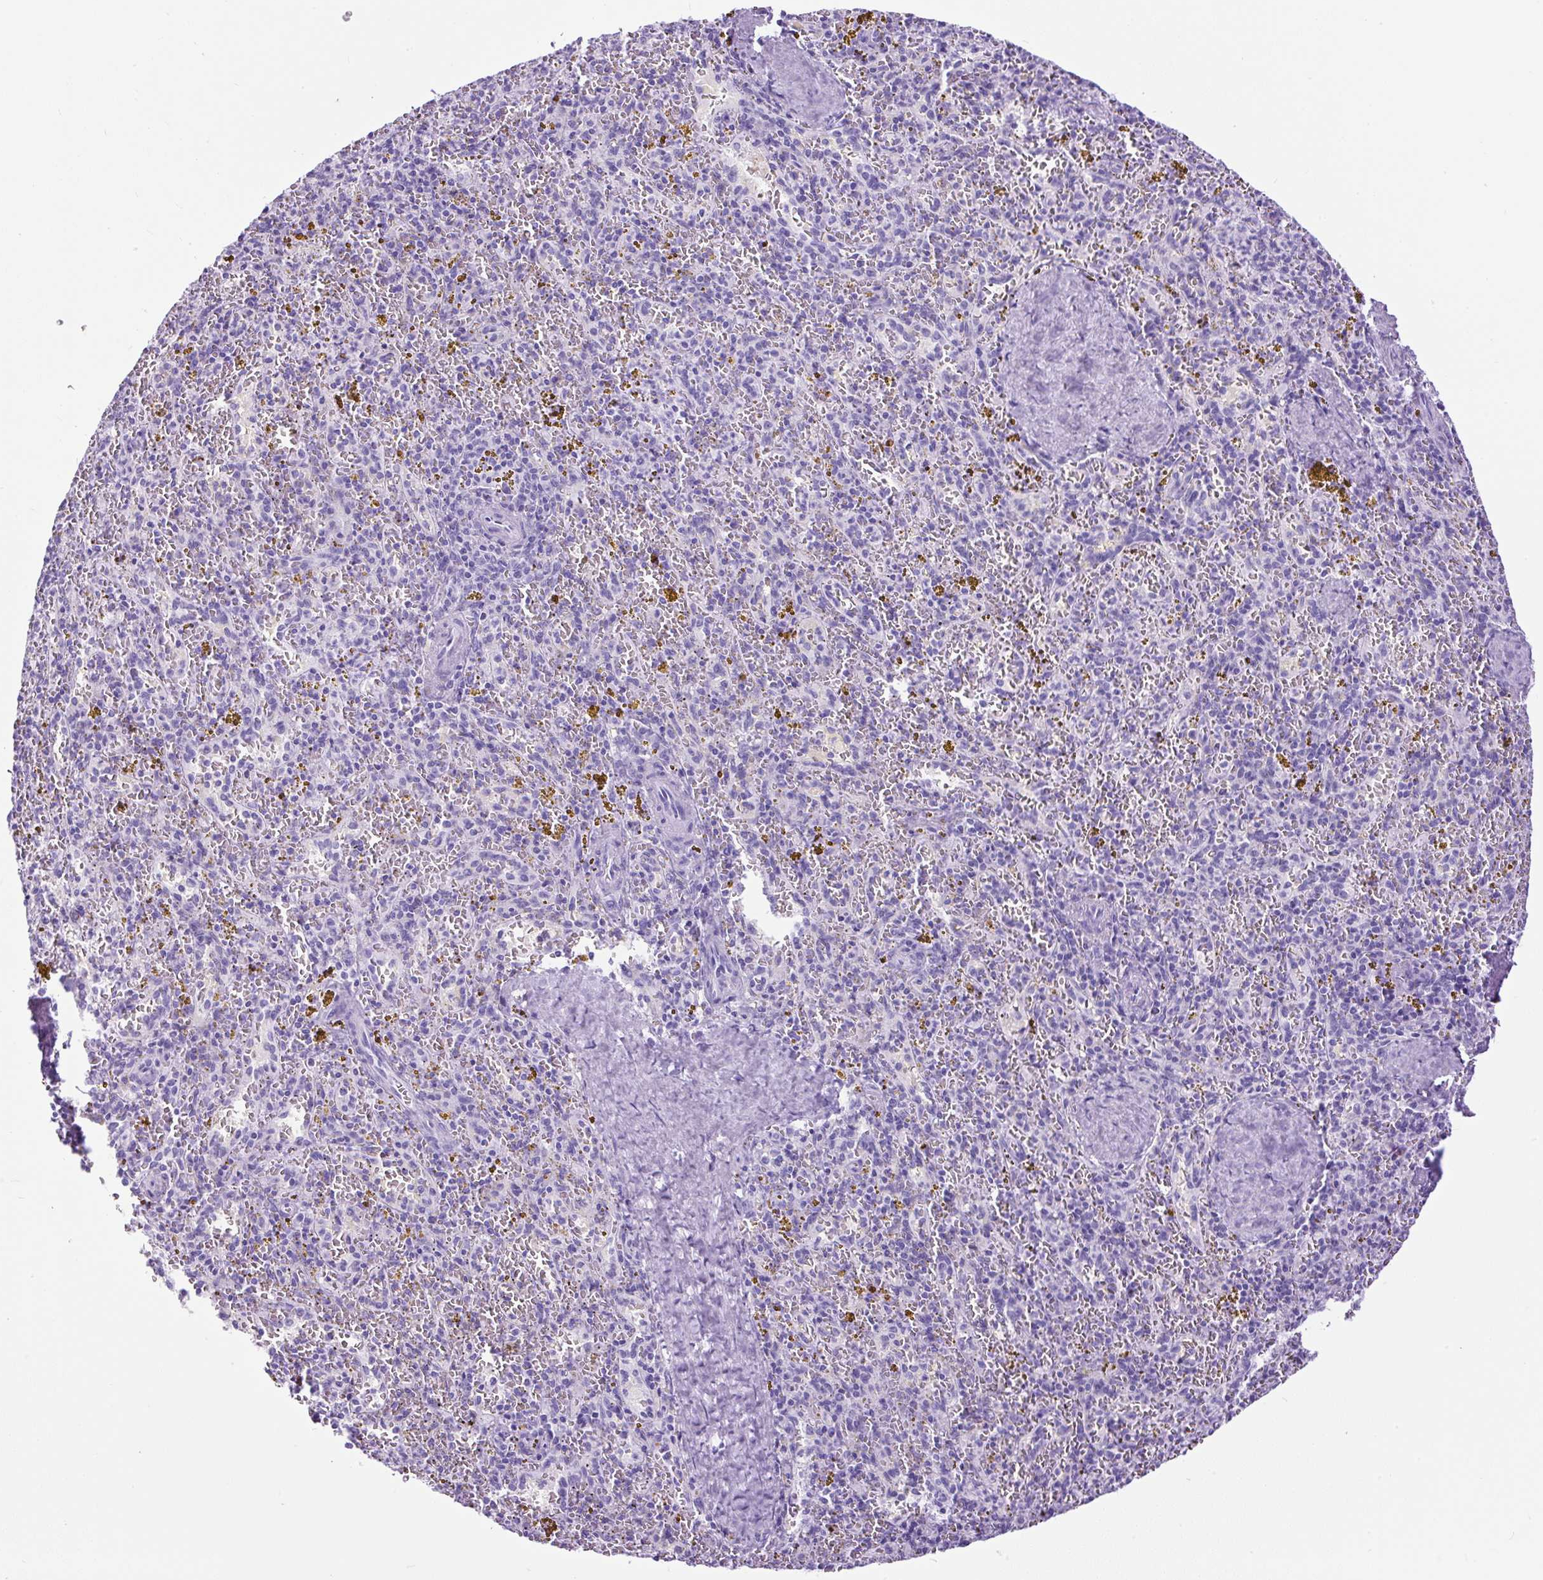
{"staining": {"intensity": "negative", "quantity": "none", "location": "none"}, "tissue": "spleen", "cell_type": "Cells in red pulp", "image_type": "normal", "snomed": [{"axis": "morphology", "description": "Normal tissue, NOS"}, {"axis": "topography", "description": "Spleen"}], "caption": "The IHC micrograph has no significant positivity in cells in red pulp of spleen. (IHC, brightfield microscopy, high magnification).", "gene": "CEL", "patient": {"sex": "male", "age": 57}}